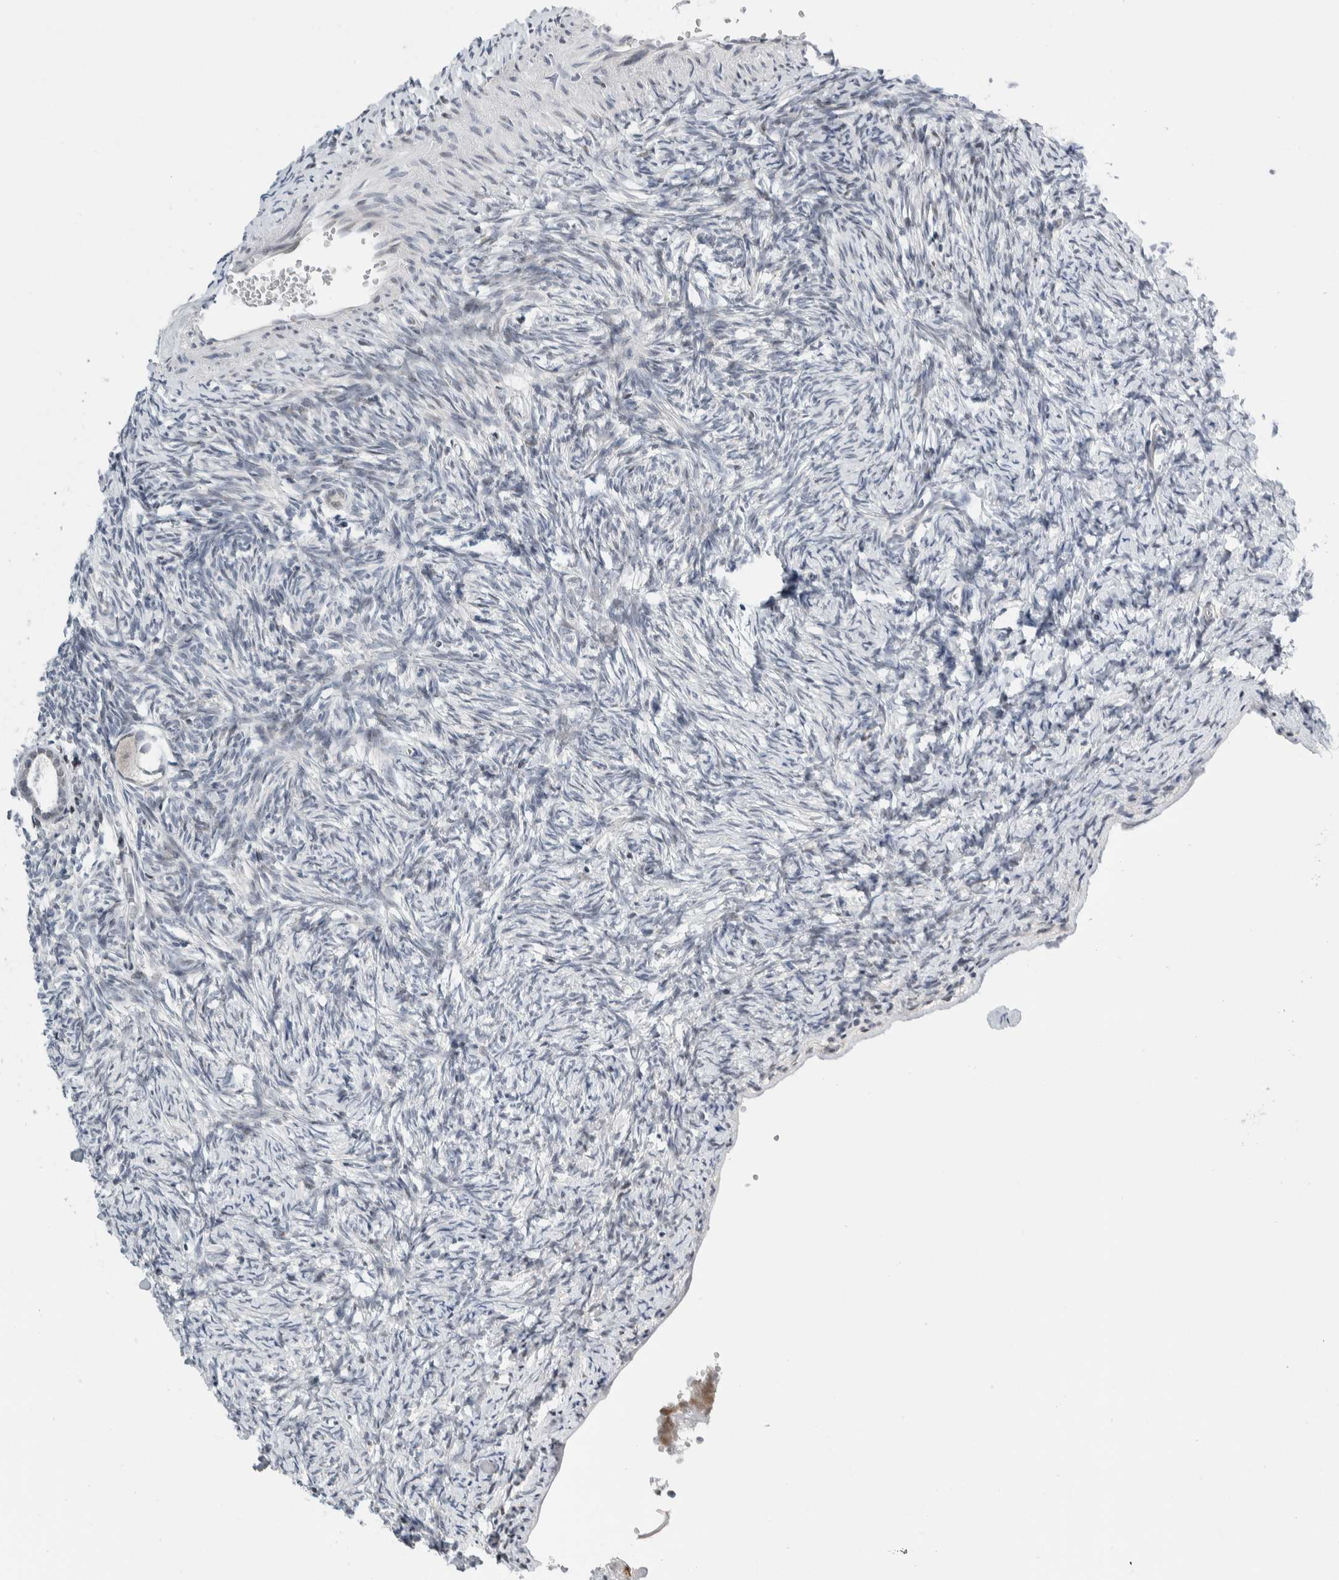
{"staining": {"intensity": "negative", "quantity": "none", "location": "none"}, "tissue": "ovary", "cell_type": "Follicle cells", "image_type": "normal", "snomed": [{"axis": "morphology", "description": "Normal tissue, NOS"}, {"axis": "topography", "description": "Ovary"}], "caption": "Ovary stained for a protein using IHC shows no staining follicle cells.", "gene": "NEUROD1", "patient": {"sex": "female", "age": 34}}